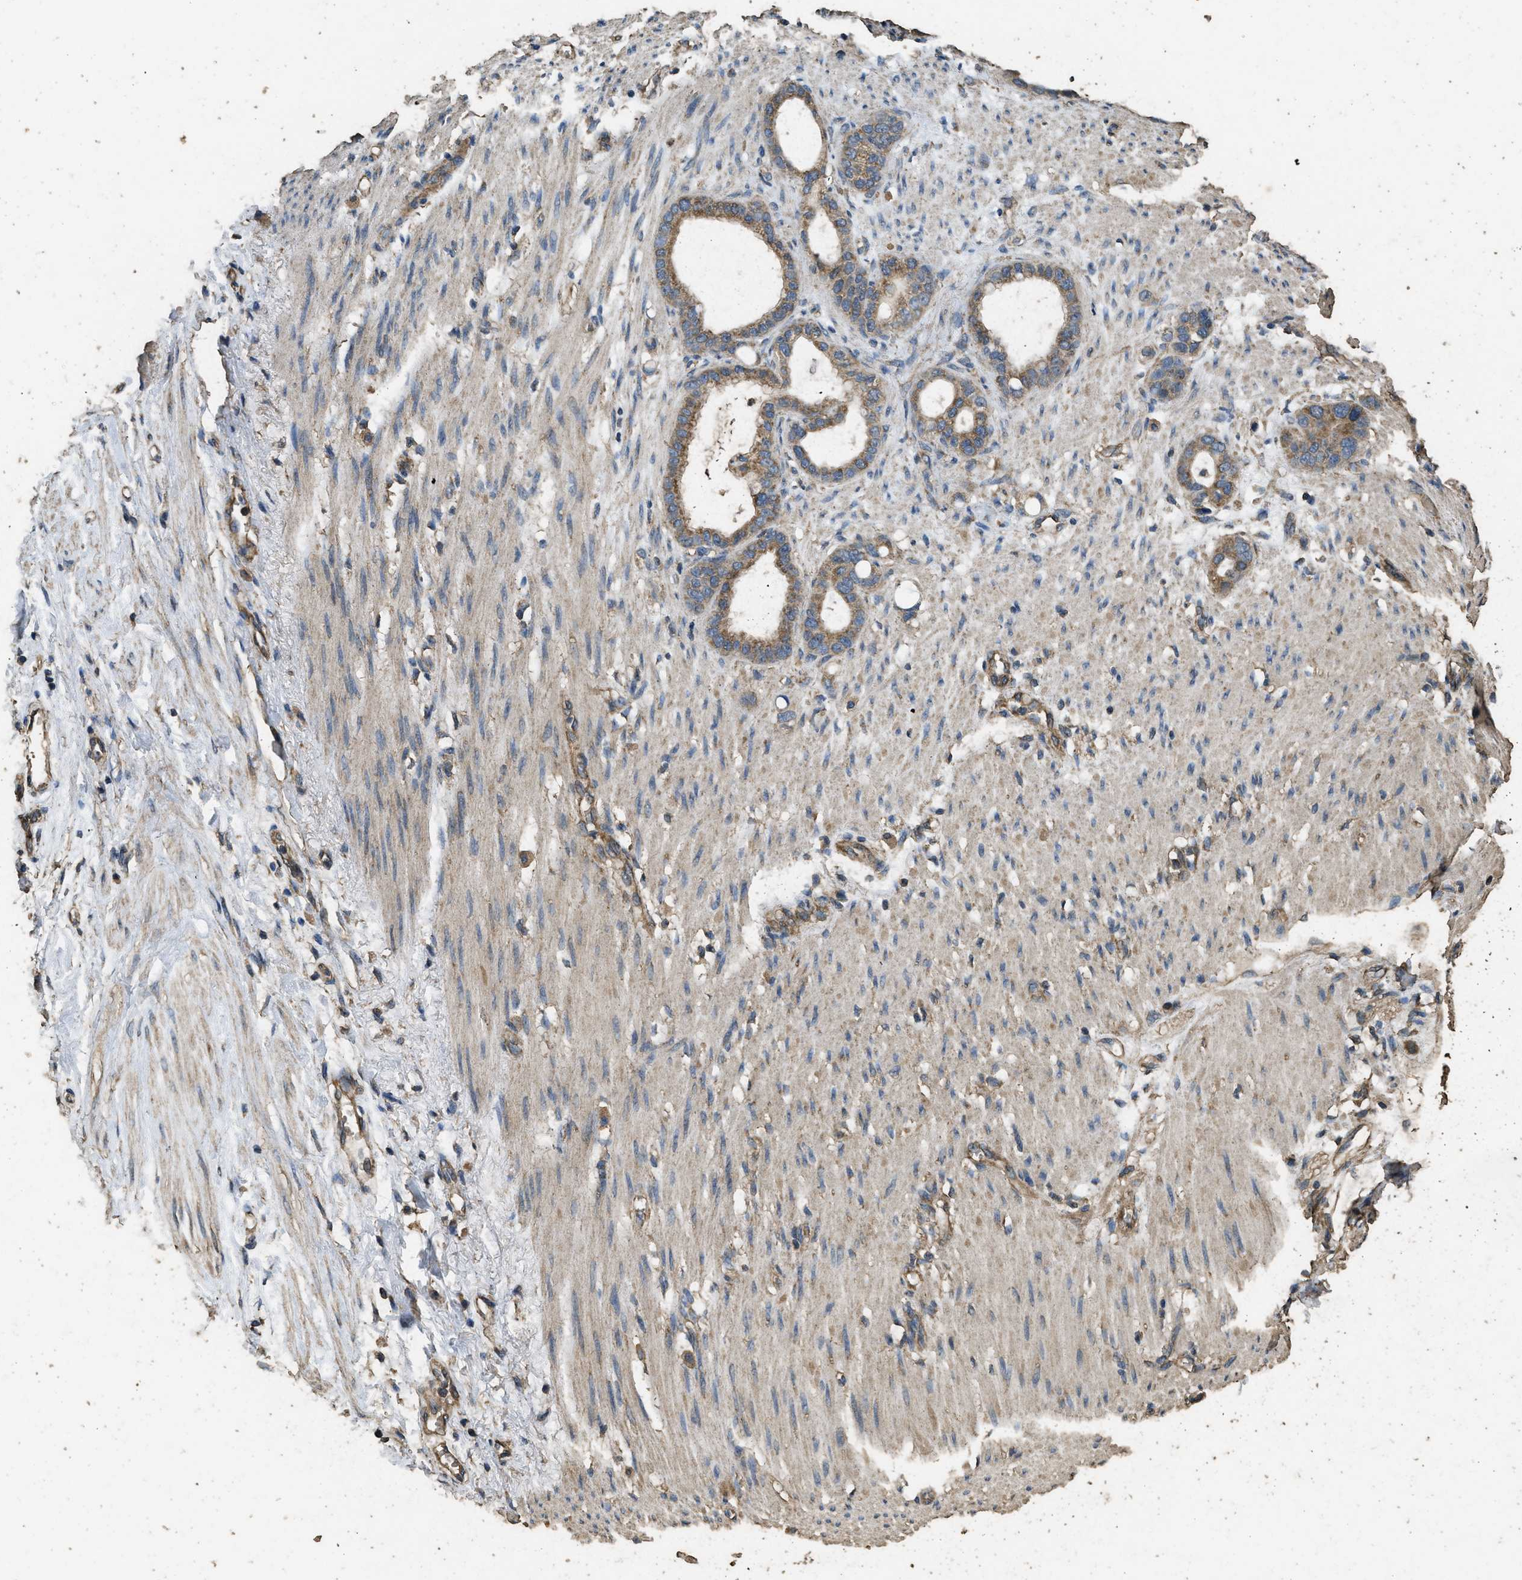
{"staining": {"intensity": "moderate", "quantity": ">75%", "location": "cytoplasmic/membranous"}, "tissue": "stomach cancer", "cell_type": "Tumor cells", "image_type": "cancer", "snomed": [{"axis": "morphology", "description": "Adenocarcinoma, NOS"}, {"axis": "topography", "description": "Stomach"}], "caption": "Human stomach adenocarcinoma stained with a brown dye exhibits moderate cytoplasmic/membranous positive staining in approximately >75% of tumor cells.", "gene": "CYRIA", "patient": {"sex": "female", "age": 75}}